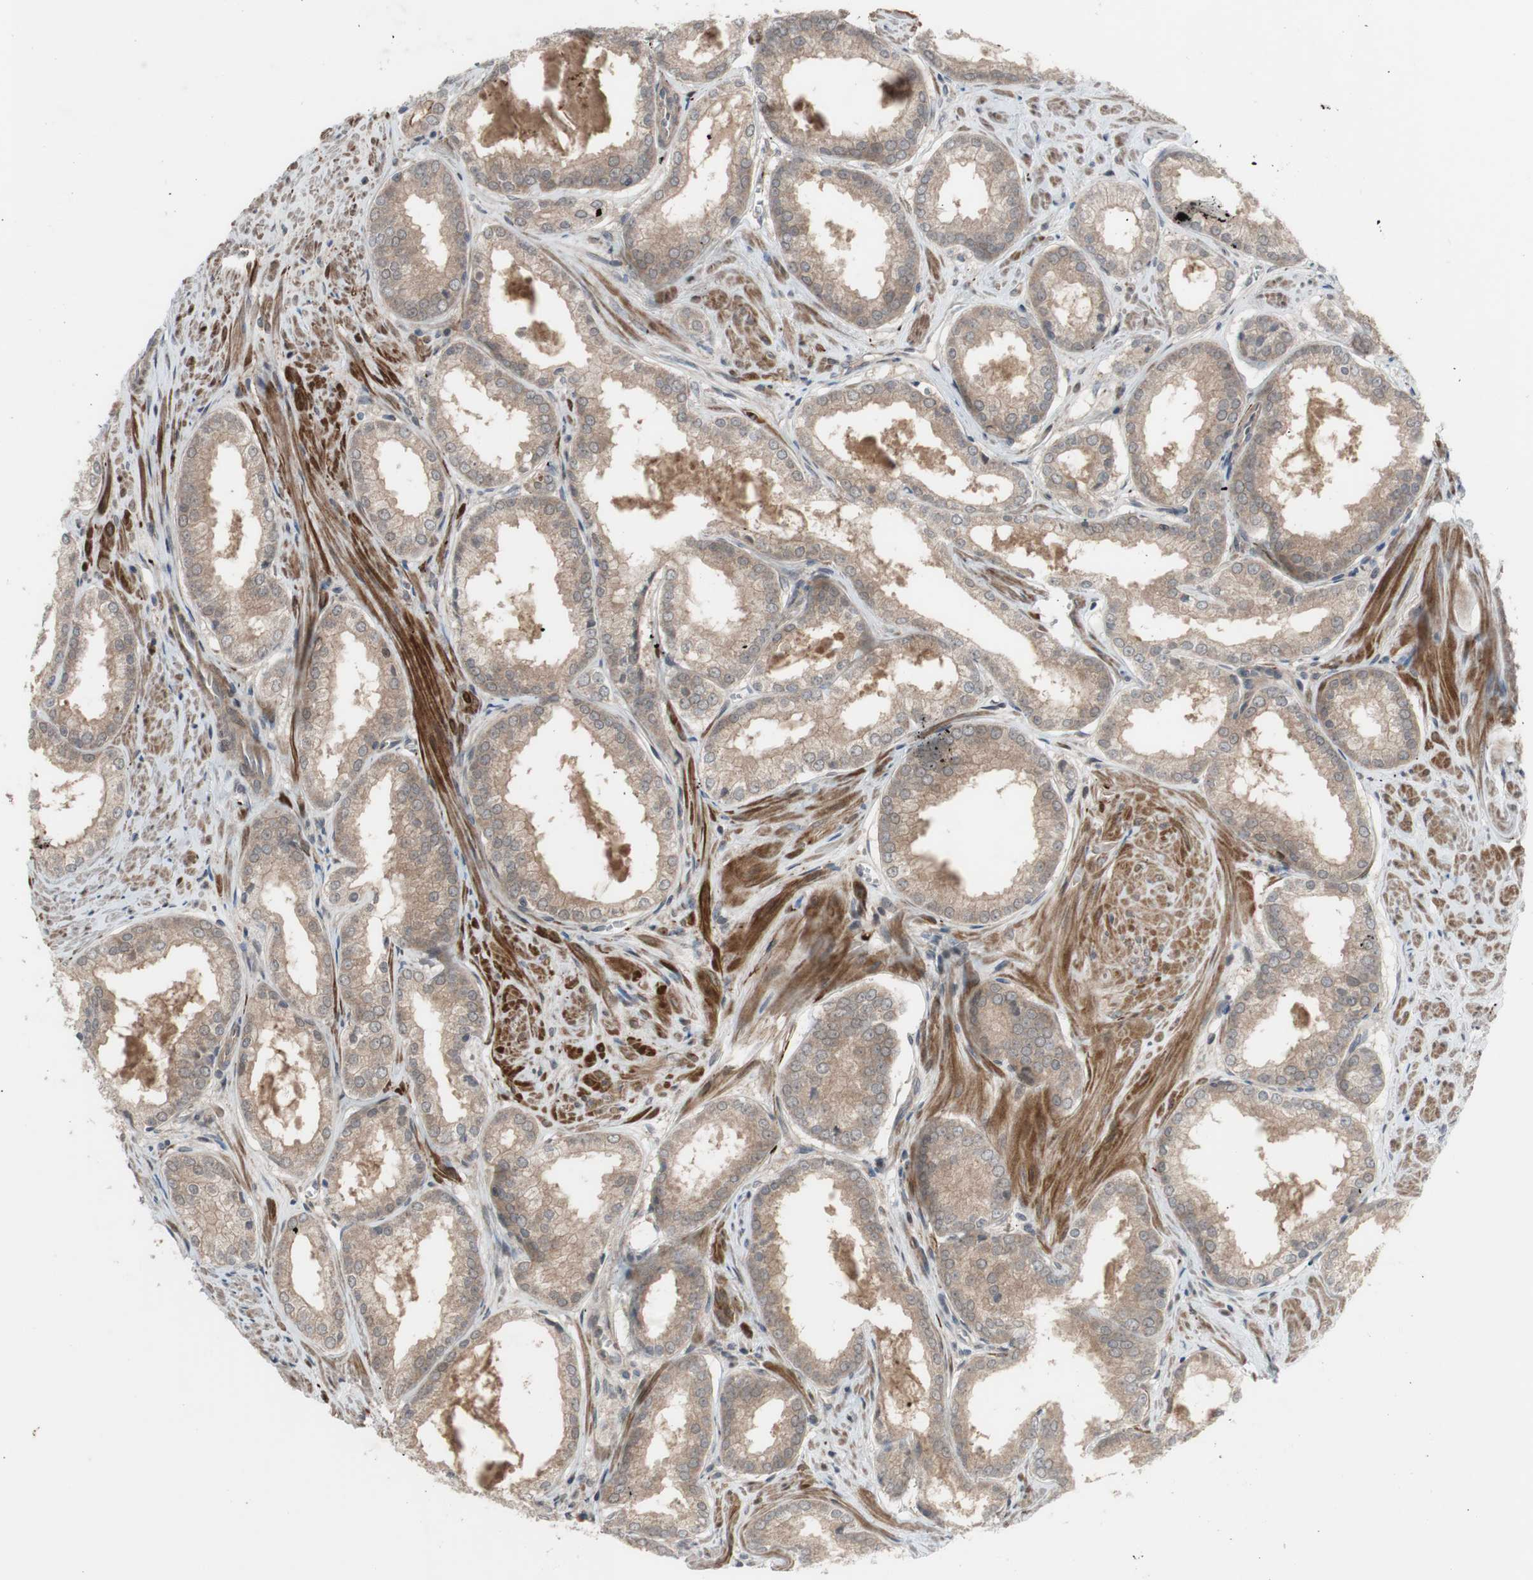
{"staining": {"intensity": "moderate", "quantity": ">75%", "location": "cytoplasmic/membranous"}, "tissue": "prostate cancer", "cell_type": "Tumor cells", "image_type": "cancer", "snomed": [{"axis": "morphology", "description": "Adenocarcinoma, Low grade"}, {"axis": "topography", "description": "Prostate"}], "caption": "Moderate cytoplasmic/membranous positivity is present in about >75% of tumor cells in prostate cancer. (DAB IHC, brown staining for protein, blue staining for nuclei).", "gene": "OAZ1", "patient": {"sex": "male", "age": 64}}